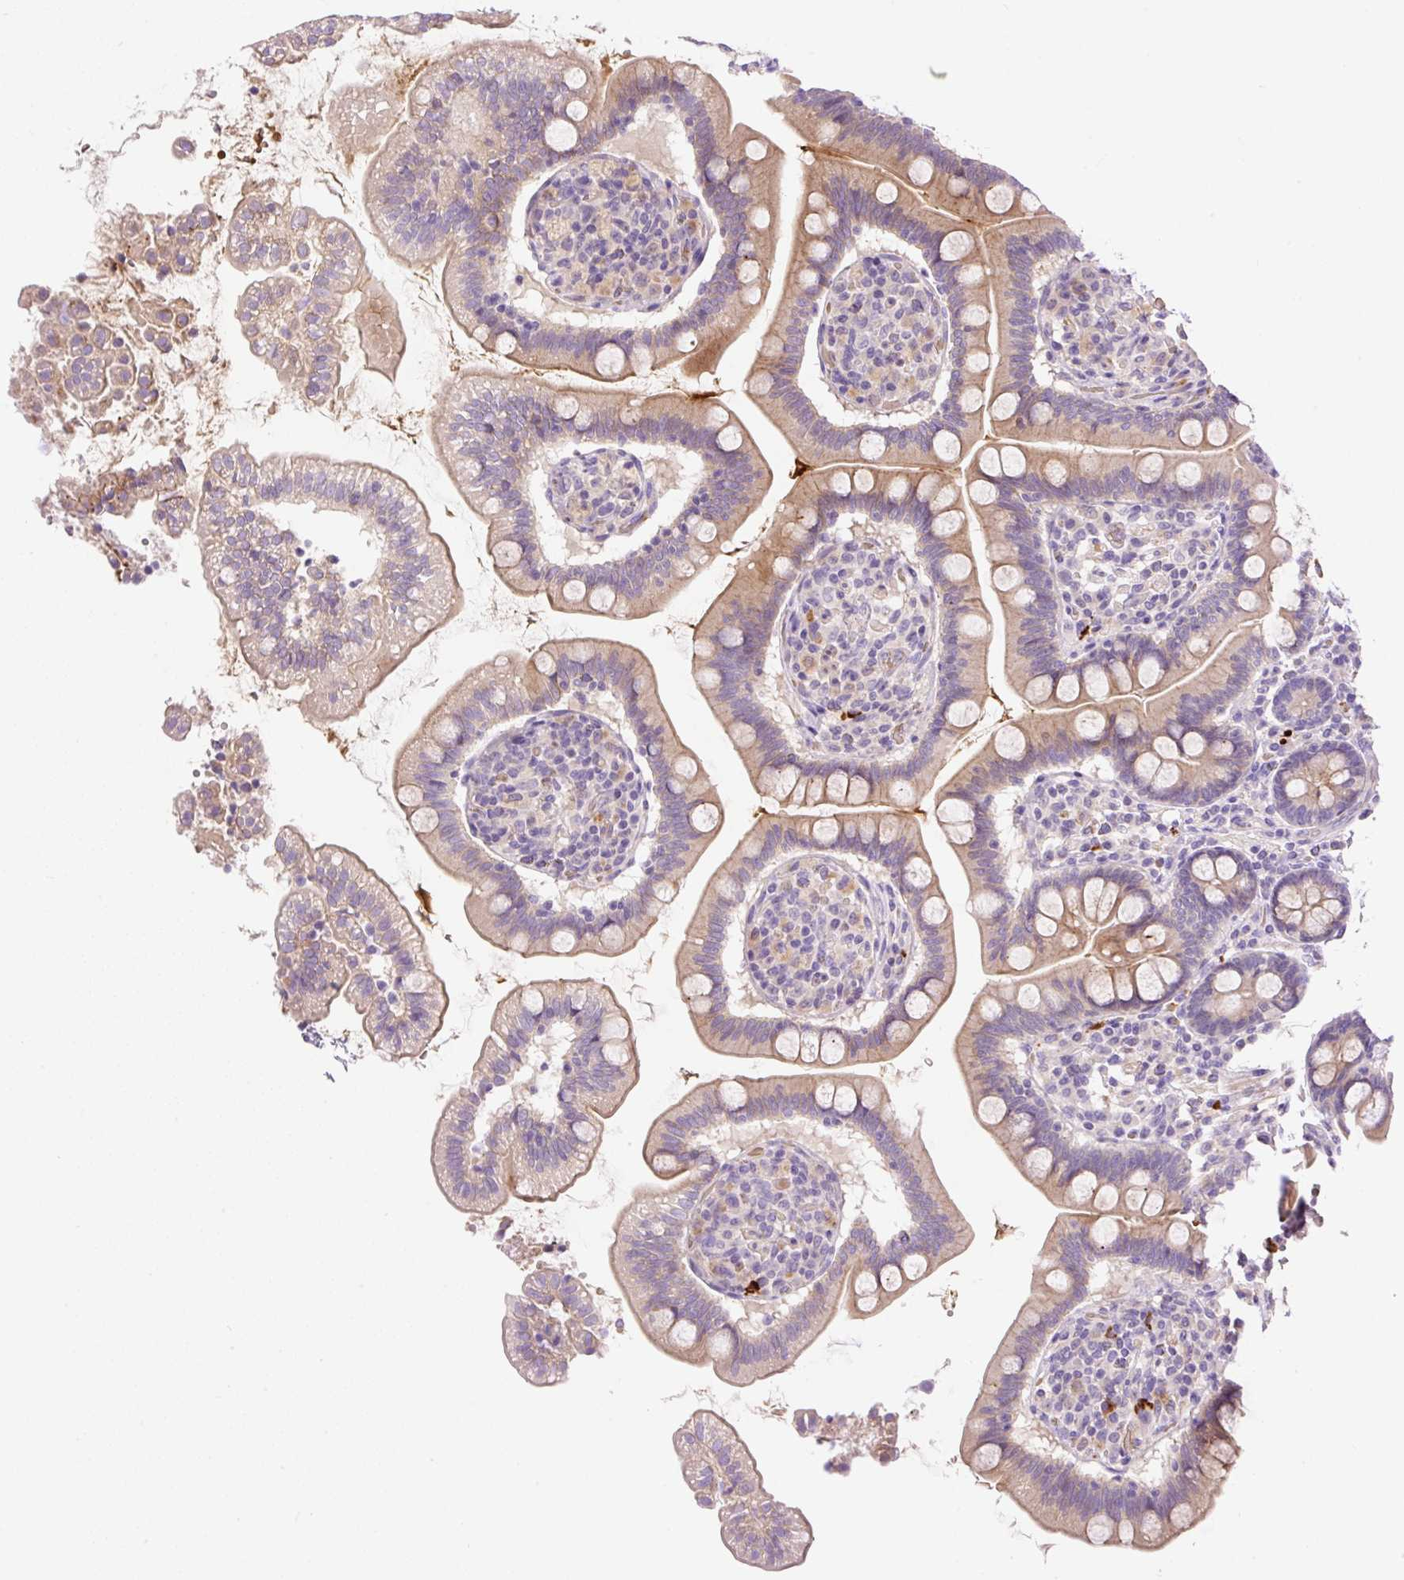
{"staining": {"intensity": "moderate", "quantity": "25%-75%", "location": "cytoplasmic/membranous"}, "tissue": "small intestine", "cell_type": "Glandular cells", "image_type": "normal", "snomed": [{"axis": "morphology", "description": "Normal tissue, NOS"}, {"axis": "topography", "description": "Small intestine"}], "caption": "A histopathology image of human small intestine stained for a protein shows moderate cytoplasmic/membranous brown staining in glandular cells.", "gene": "LHFPL5", "patient": {"sex": "female", "age": 64}}